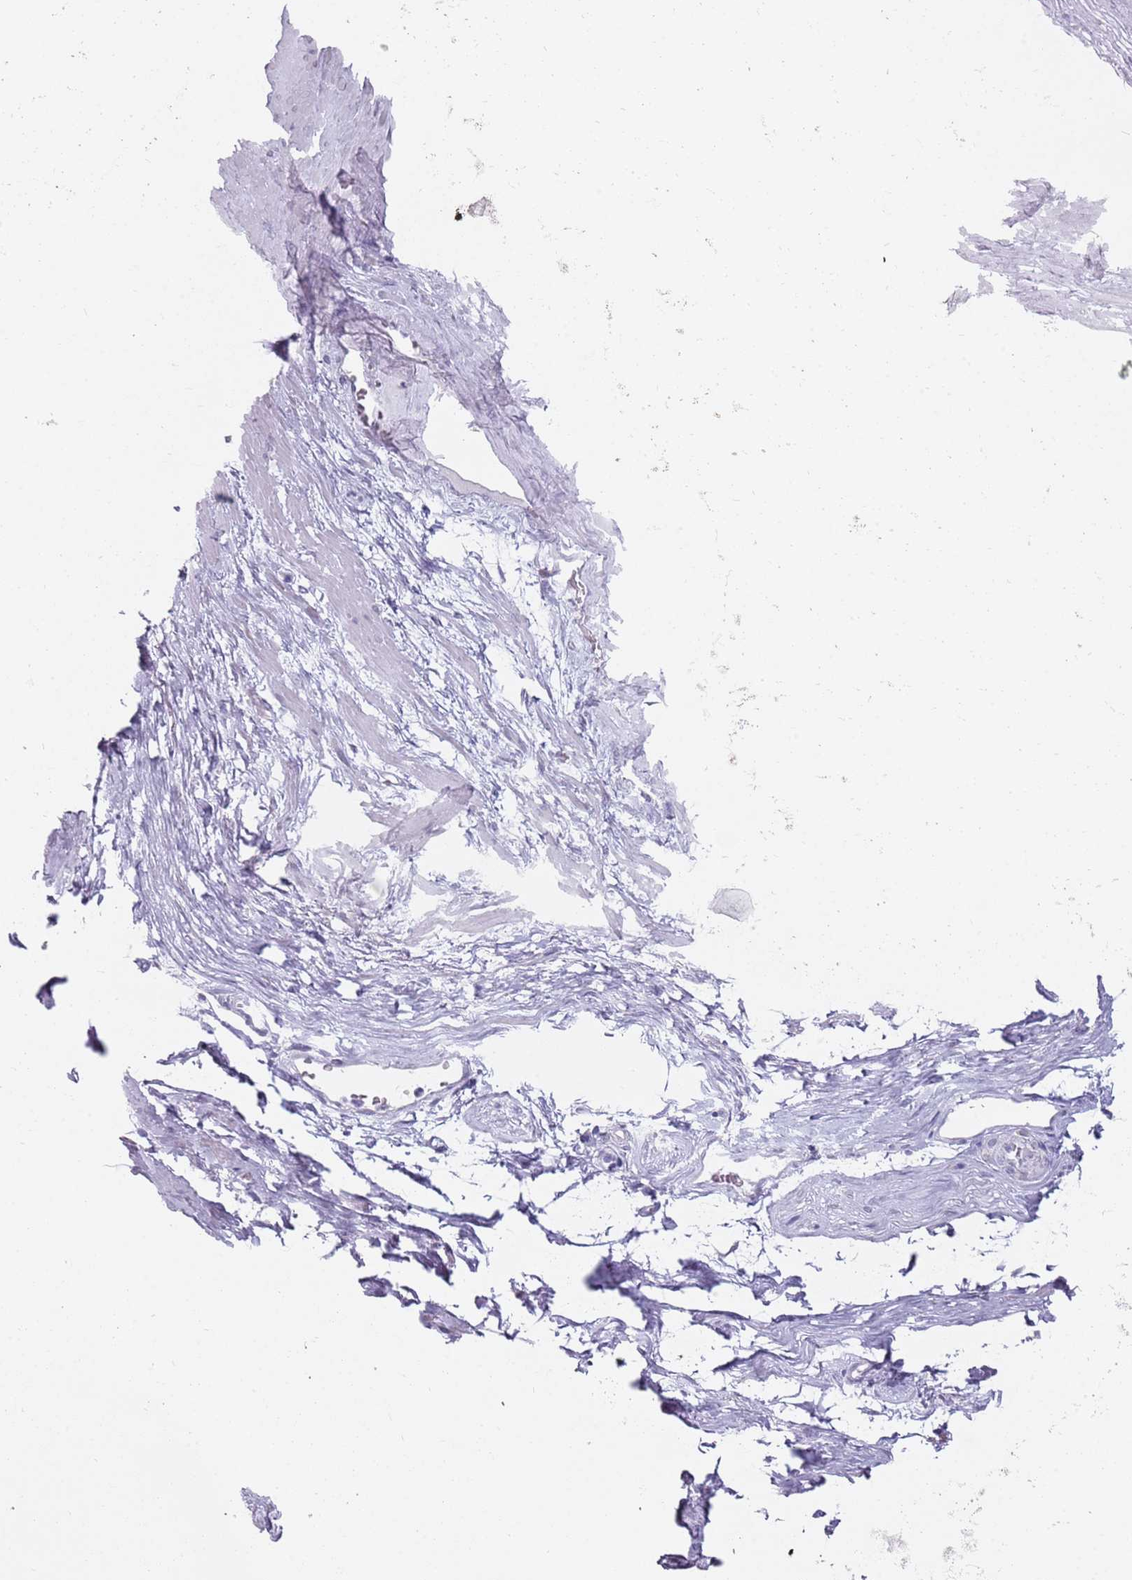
{"staining": {"intensity": "negative", "quantity": "none", "location": "none"}, "tissue": "adipose tissue", "cell_type": "Adipocytes", "image_type": "normal", "snomed": [{"axis": "morphology", "description": "Normal tissue, NOS"}, {"axis": "morphology", "description": "Adenocarcinoma, Low grade"}, {"axis": "topography", "description": "Prostate"}, {"axis": "topography", "description": "Peripheral nerve tissue"}], "caption": "Immunohistochemical staining of benign adipose tissue demonstrates no significant staining in adipocytes.", "gene": "DDX4", "patient": {"sex": "male", "age": 63}}